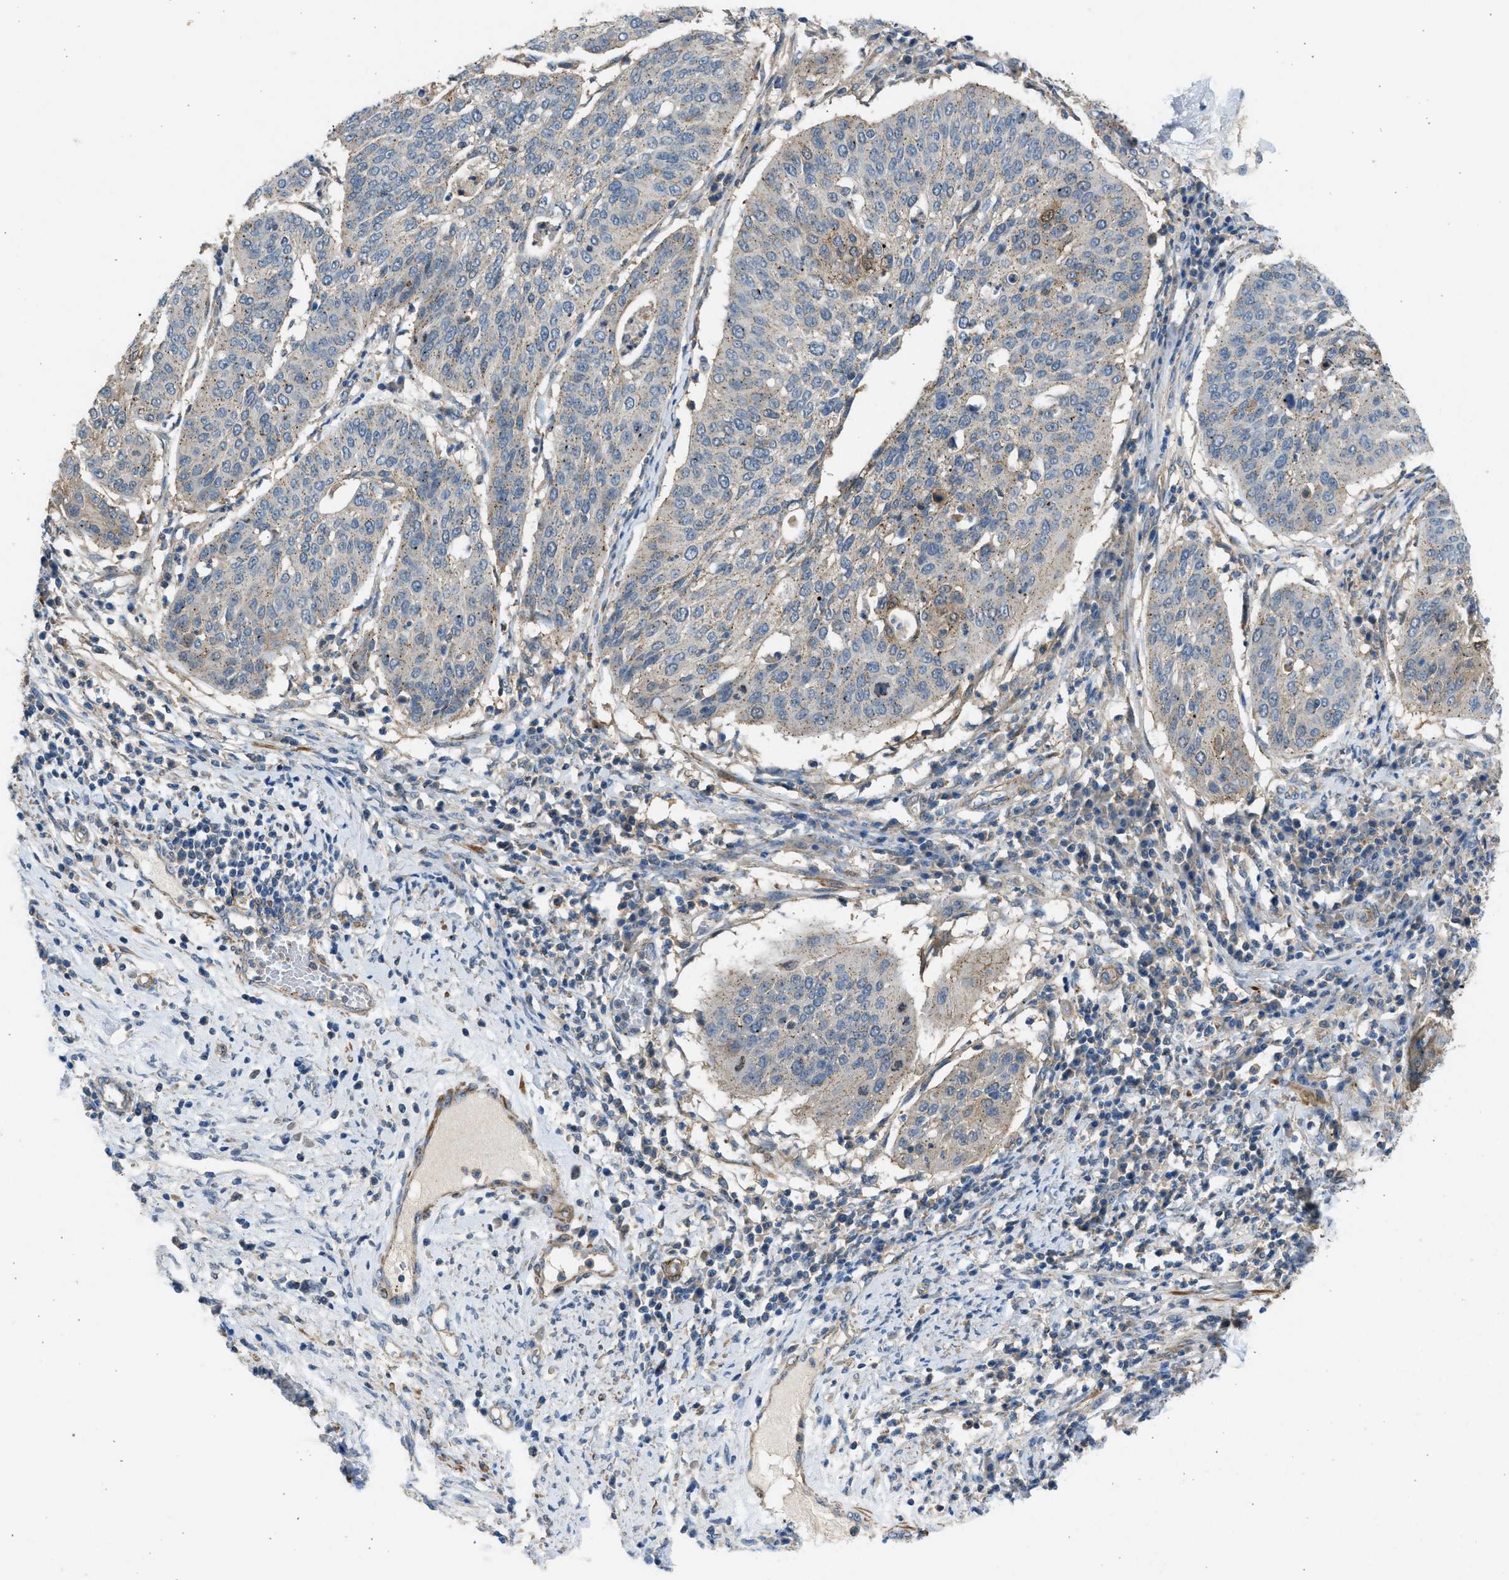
{"staining": {"intensity": "weak", "quantity": ">75%", "location": "cytoplasmic/membranous"}, "tissue": "cervical cancer", "cell_type": "Tumor cells", "image_type": "cancer", "snomed": [{"axis": "morphology", "description": "Normal tissue, NOS"}, {"axis": "morphology", "description": "Squamous cell carcinoma, NOS"}, {"axis": "topography", "description": "Cervix"}], "caption": "Brown immunohistochemical staining in human cervical squamous cell carcinoma shows weak cytoplasmic/membranous expression in about >75% of tumor cells.", "gene": "PCNX3", "patient": {"sex": "female", "age": 39}}